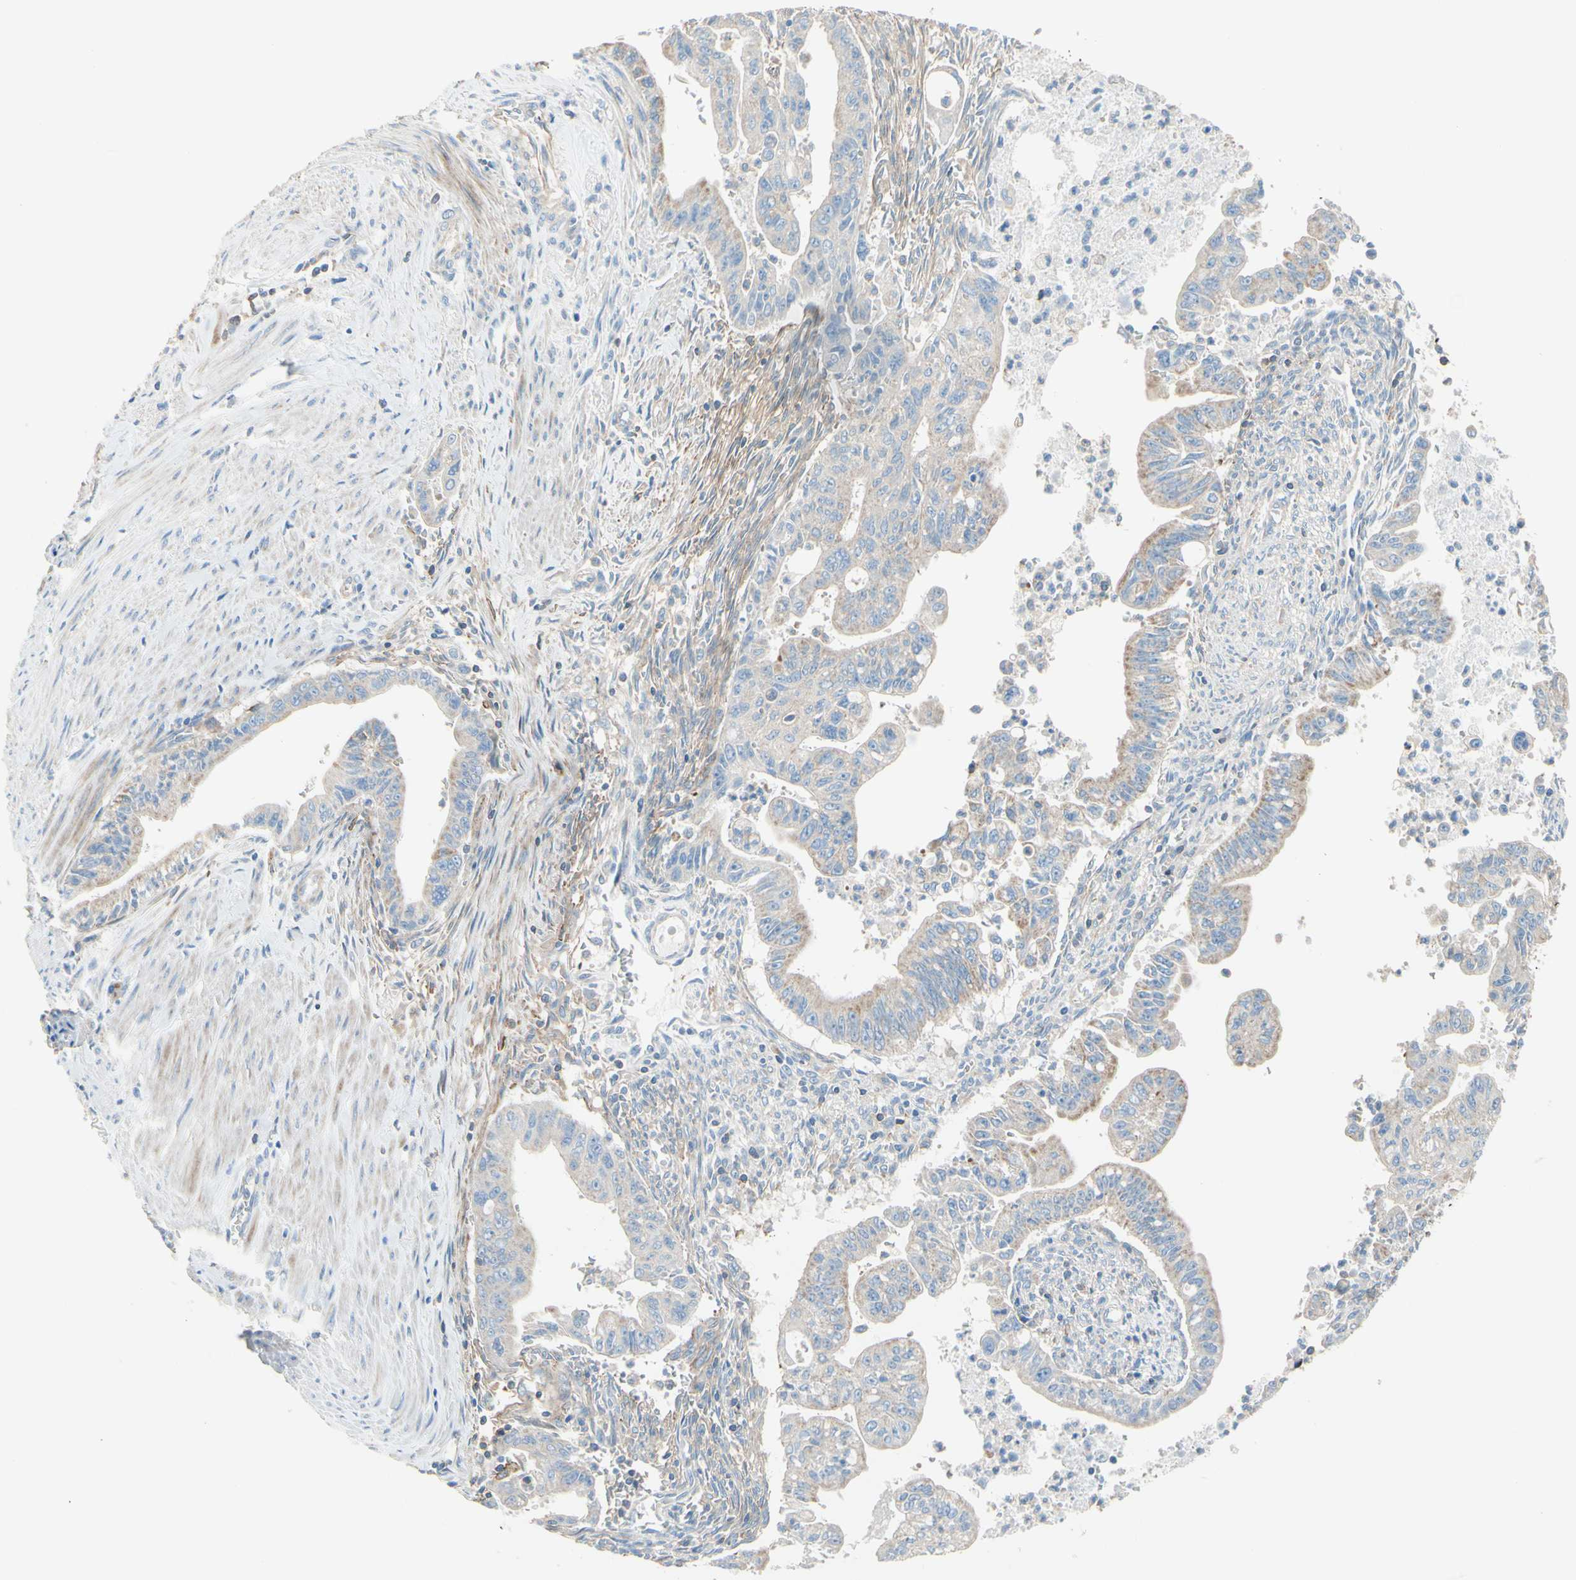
{"staining": {"intensity": "weak", "quantity": "25%-75%", "location": "cytoplasmic/membranous"}, "tissue": "pancreatic cancer", "cell_type": "Tumor cells", "image_type": "cancer", "snomed": [{"axis": "morphology", "description": "Adenocarcinoma, NOS"}, {"axis": "topography", "description": "Pancreas"}], "caption": "An IHC micrograph of tumor tissue is shown. Protein staining in brown highlights weak cytoplasmic/membranous positivity in adenocarcinoma (pancreatic) within tumor cells.", "gene": "SEMA4C", "patient": {"sex": "male", "age": 70}}